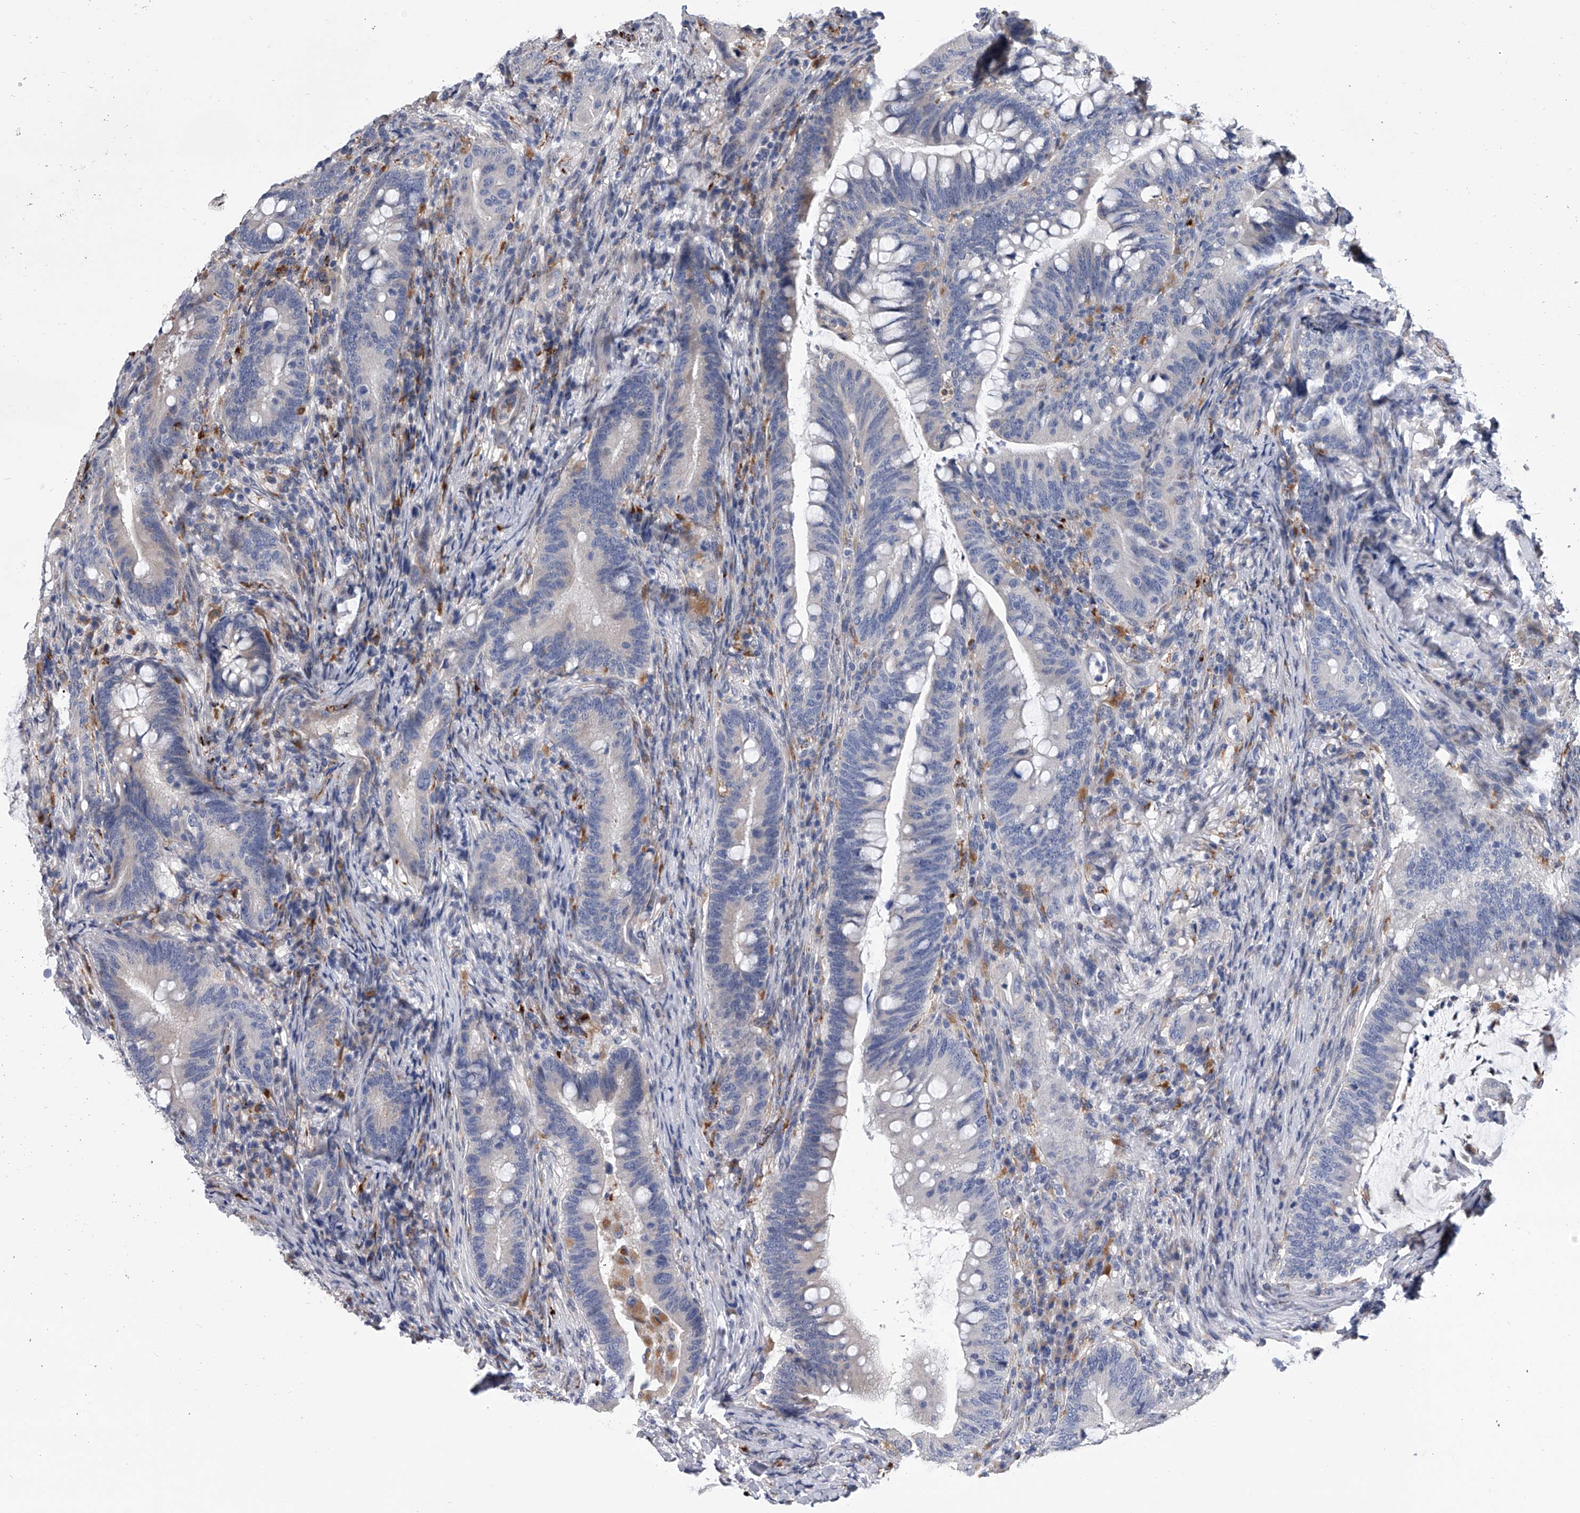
{"staining": {"intensity": "negative", "quantity": "none", "location": "none"}, "tissue": "colorectal cancer", "cell_type": "Tumor cells", "image_type": "cancer", "snomed": [{"axis": "morphology", "description": "Adenocarcinoma, NOS"}, {"axis": "topography", "description": "Colon"}], "caption": "Immunohistochemistry (IHC) micrograph of neoplastic tissue: human adenocarcinoma (colorectal) stained with DAB (3,3'-diaminobenzidine) demonstrates no significant protein staining in tumor cells.", "gene": "TRIM8", "patient": {"sex": "female", "age": 66}}